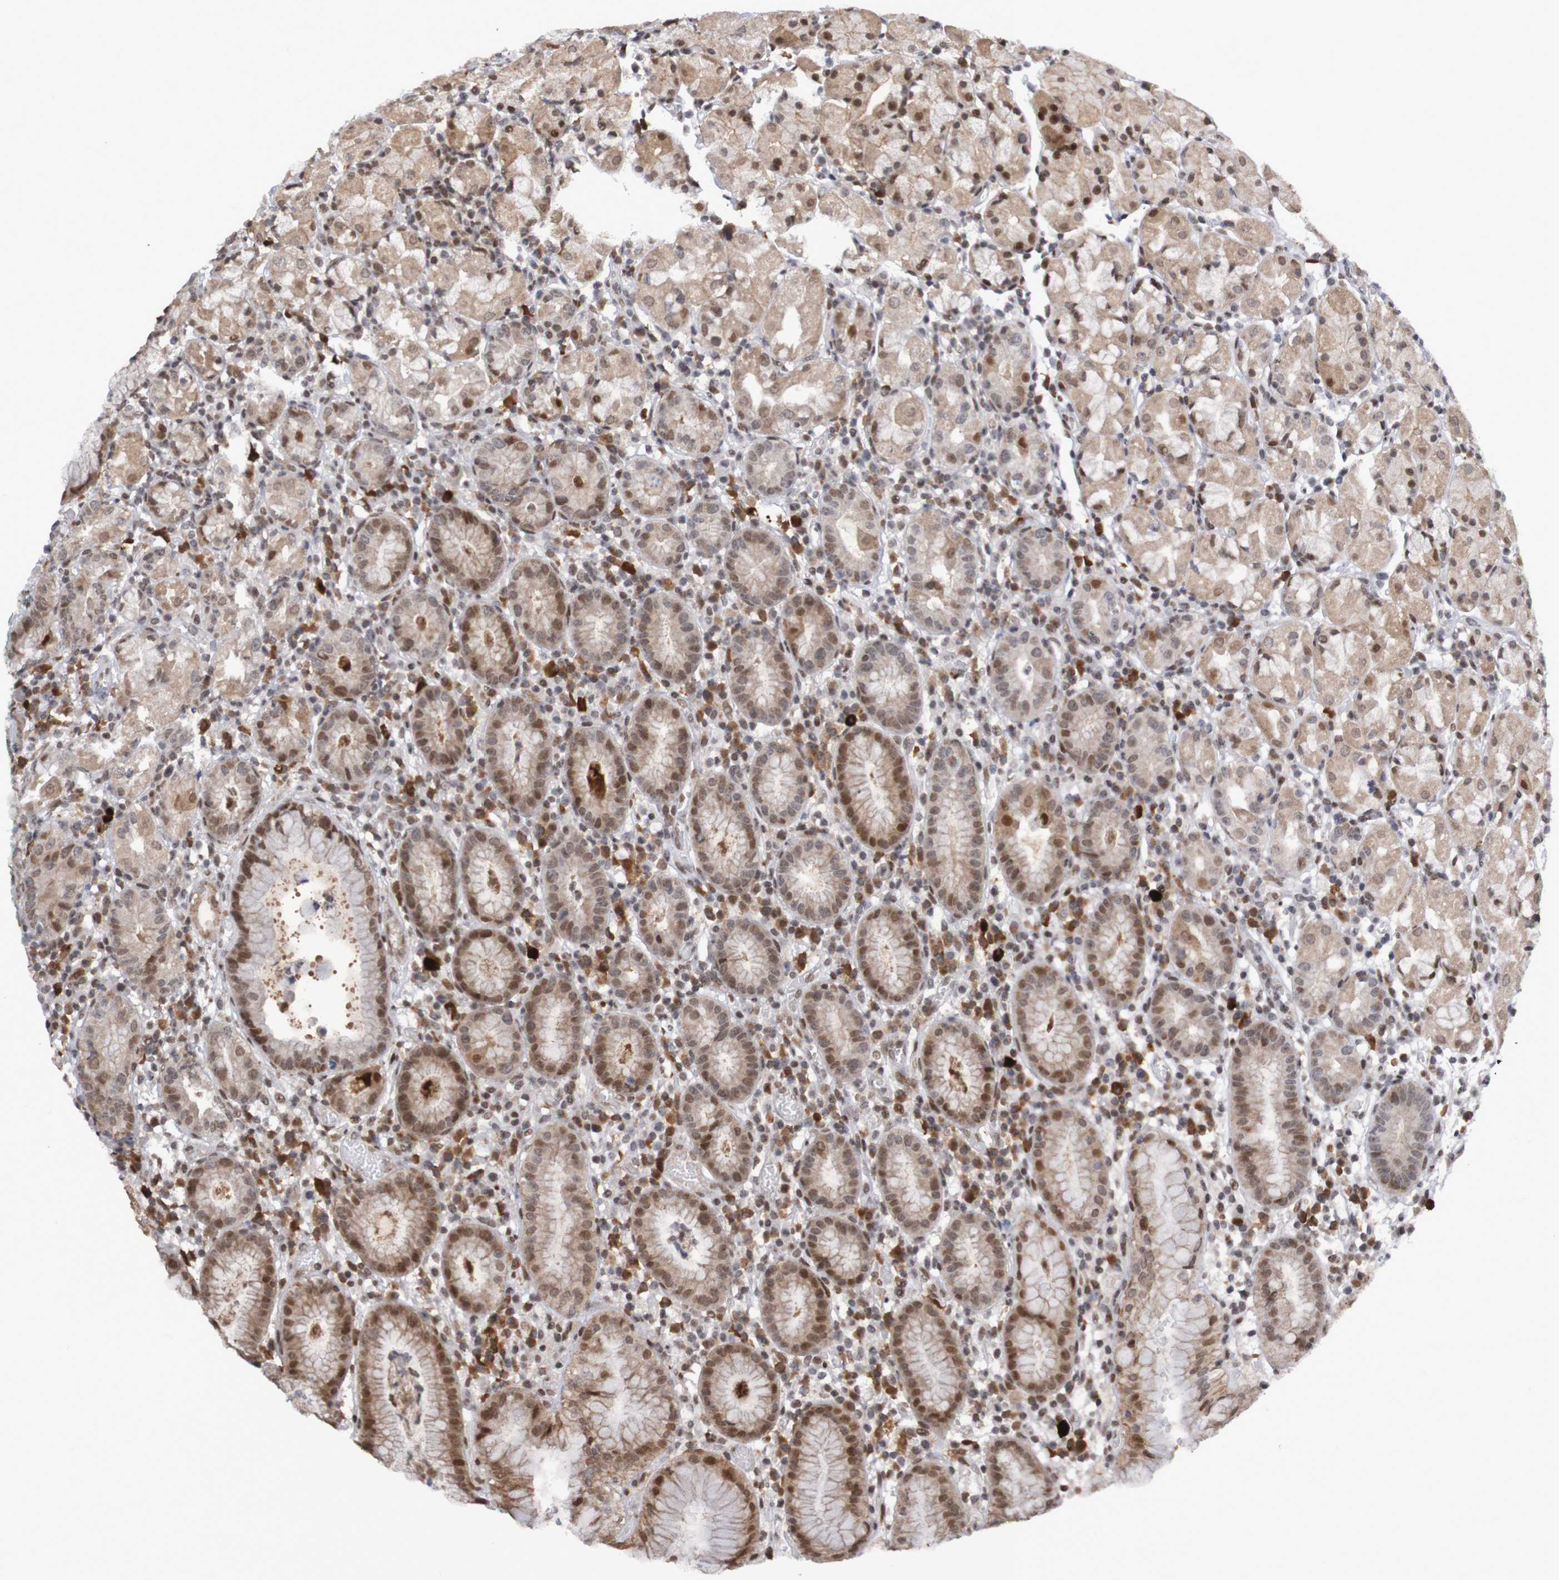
{"staining": {"intensity": "moderate", "quantity": ">75%", "location": "cytoplasmic/membranous,nuclear"}, "tissue": "stomach", "cell_type": "Glandular cells", "image_type": "normal", "snomed": [{"axis": "morphology", "description": "Normal tissue, NOS"}, {"axis": "topography", "description": "Stomach"}, {"axis": "topography", "description": "Stomach, lower"}], "caption": "Human stomach stained with a brown dye displays moderate cytoplasmic/membranous,nuclear positive positivity in approximately >75% of glandular cells.", "gene": "ITLN1", "patient": {"sex": "female", "age": 75}}